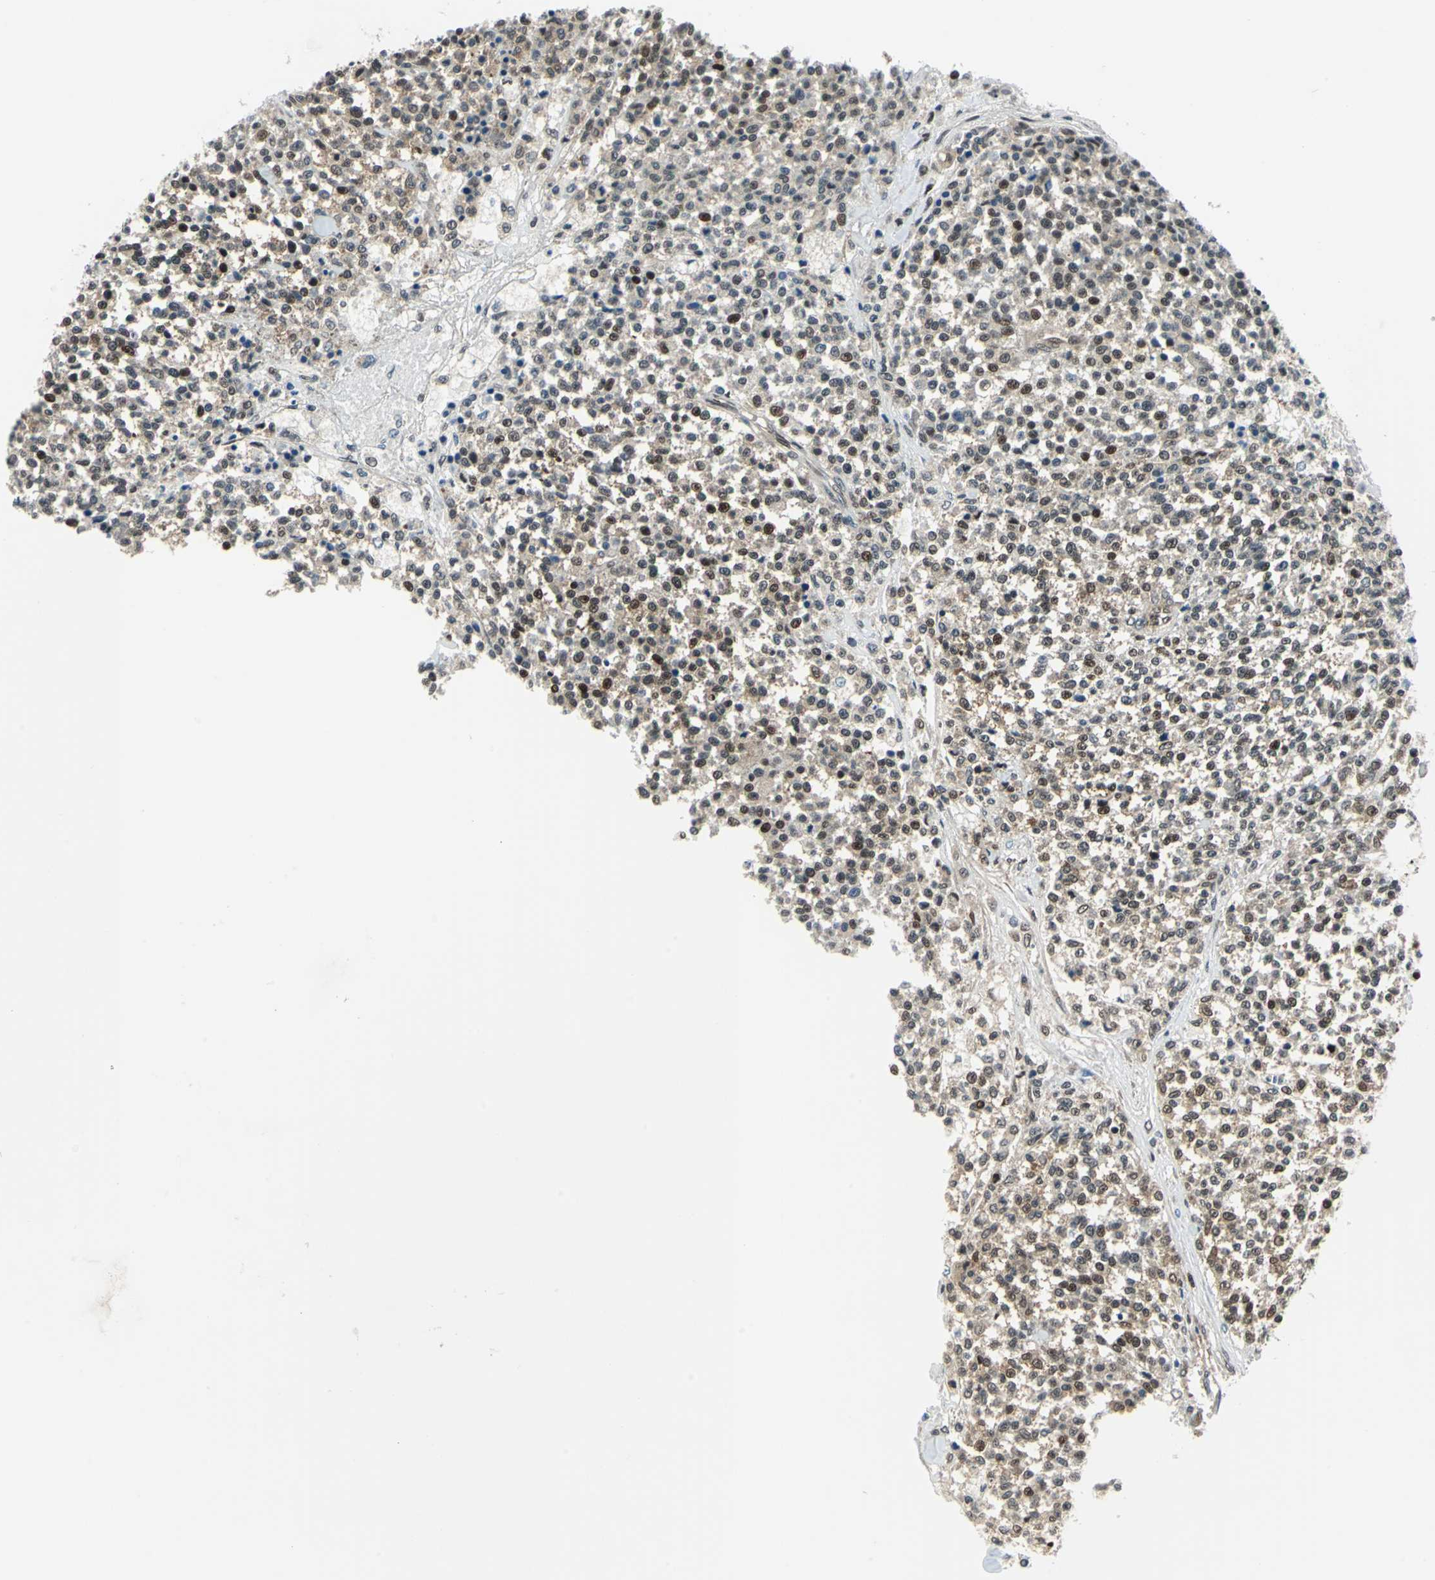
{"staining": {"intensity": "weak", "quantity": ">75%", "location": "cytoplasmic/membranous,nuclear"}, "tissue": "testis cancer", "cell_type": "Tumor cells", "image_type": "cancer", "snomed": [{"axis": "morphology", "description": "Seminoma, NOS"}, {"axis": "topography", "description": "Testis"}], "caption": "This is an image of immunohistochemistry (IHC) staining of testis cancer, which shows weak expression in the cytoplasmic/membranous and nuclear of tumor cells.", "gene": "POLR3K", "patient": {"sex": "male", "age": 59}}